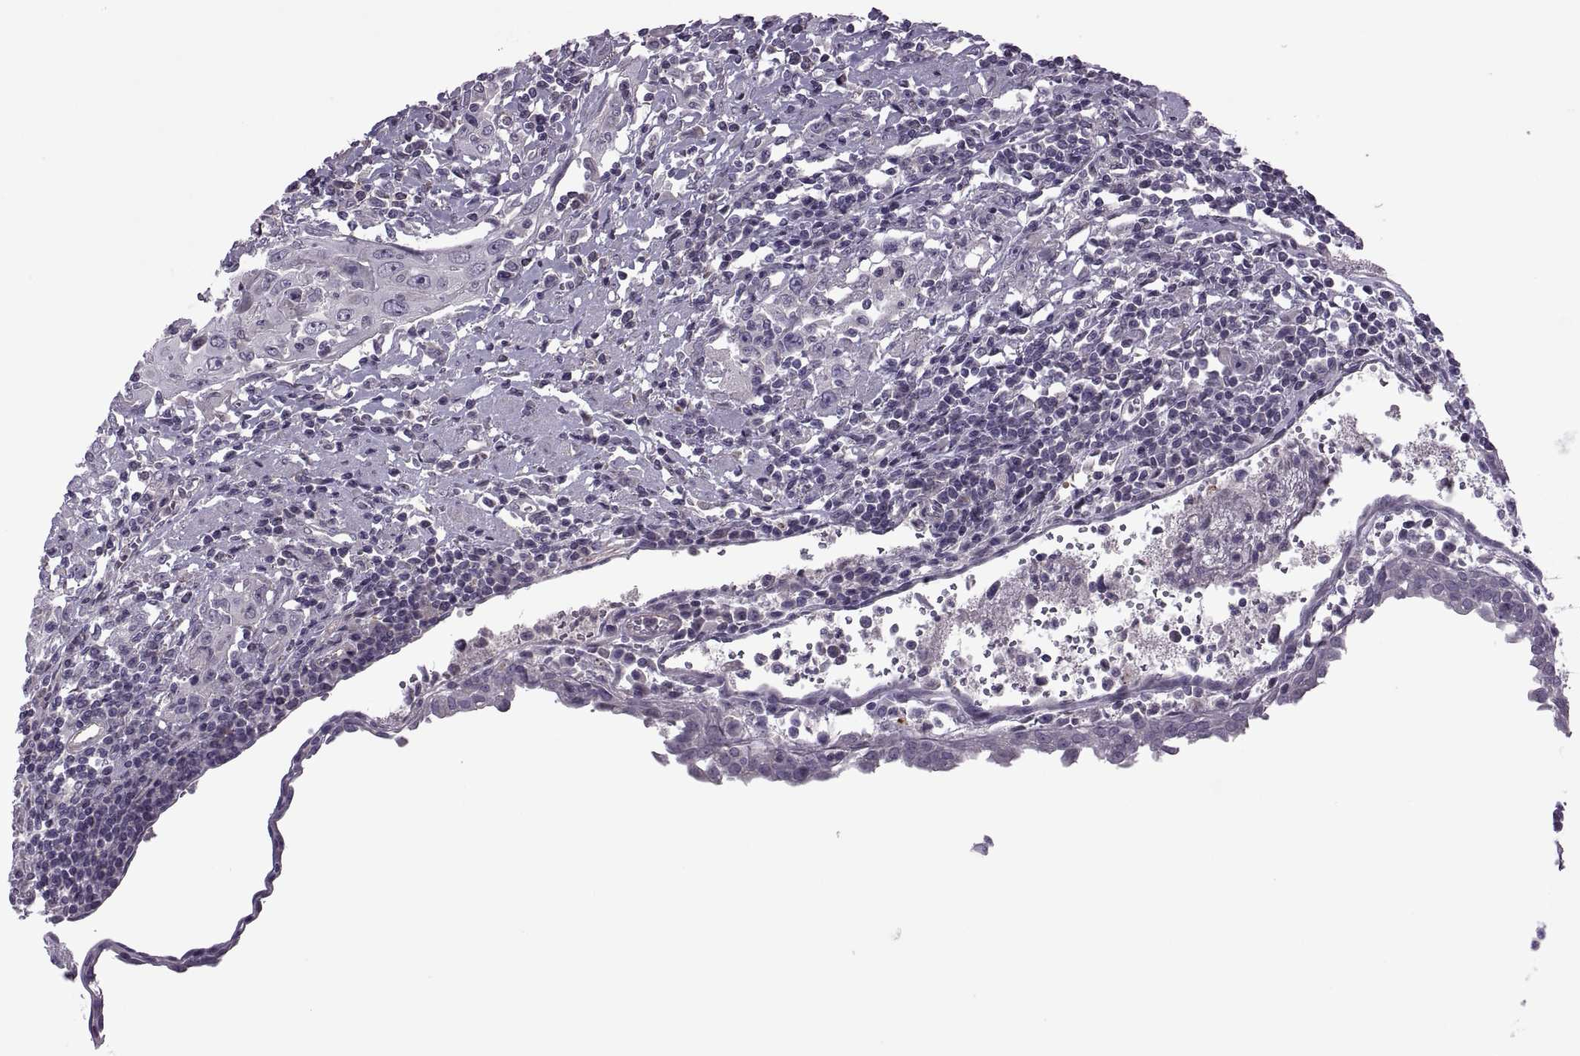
{"staining": {"intensity": "negative", "quantity": "none", "location": "none"}, "tissue": "urothelial cancer", "cell_type": "Tumor cells", "image_type": "cancer", "snomed": [{"axis": "morphology", "description": "Urothelial carcinoma, High grade"}, {"axis": "topography", "description": "Urinary bladder"}], "caption": "The micrograph demonstrates no significant positivity in tumor cells of urothelial cancer. Brightfield microscopy of immunohistochemistry (IHC) stained with DAB (brown) and hematoxylin (blue), captured at high magnification.", "gene": "ODF3", "patient": {"sex": "female", "age": 85}}